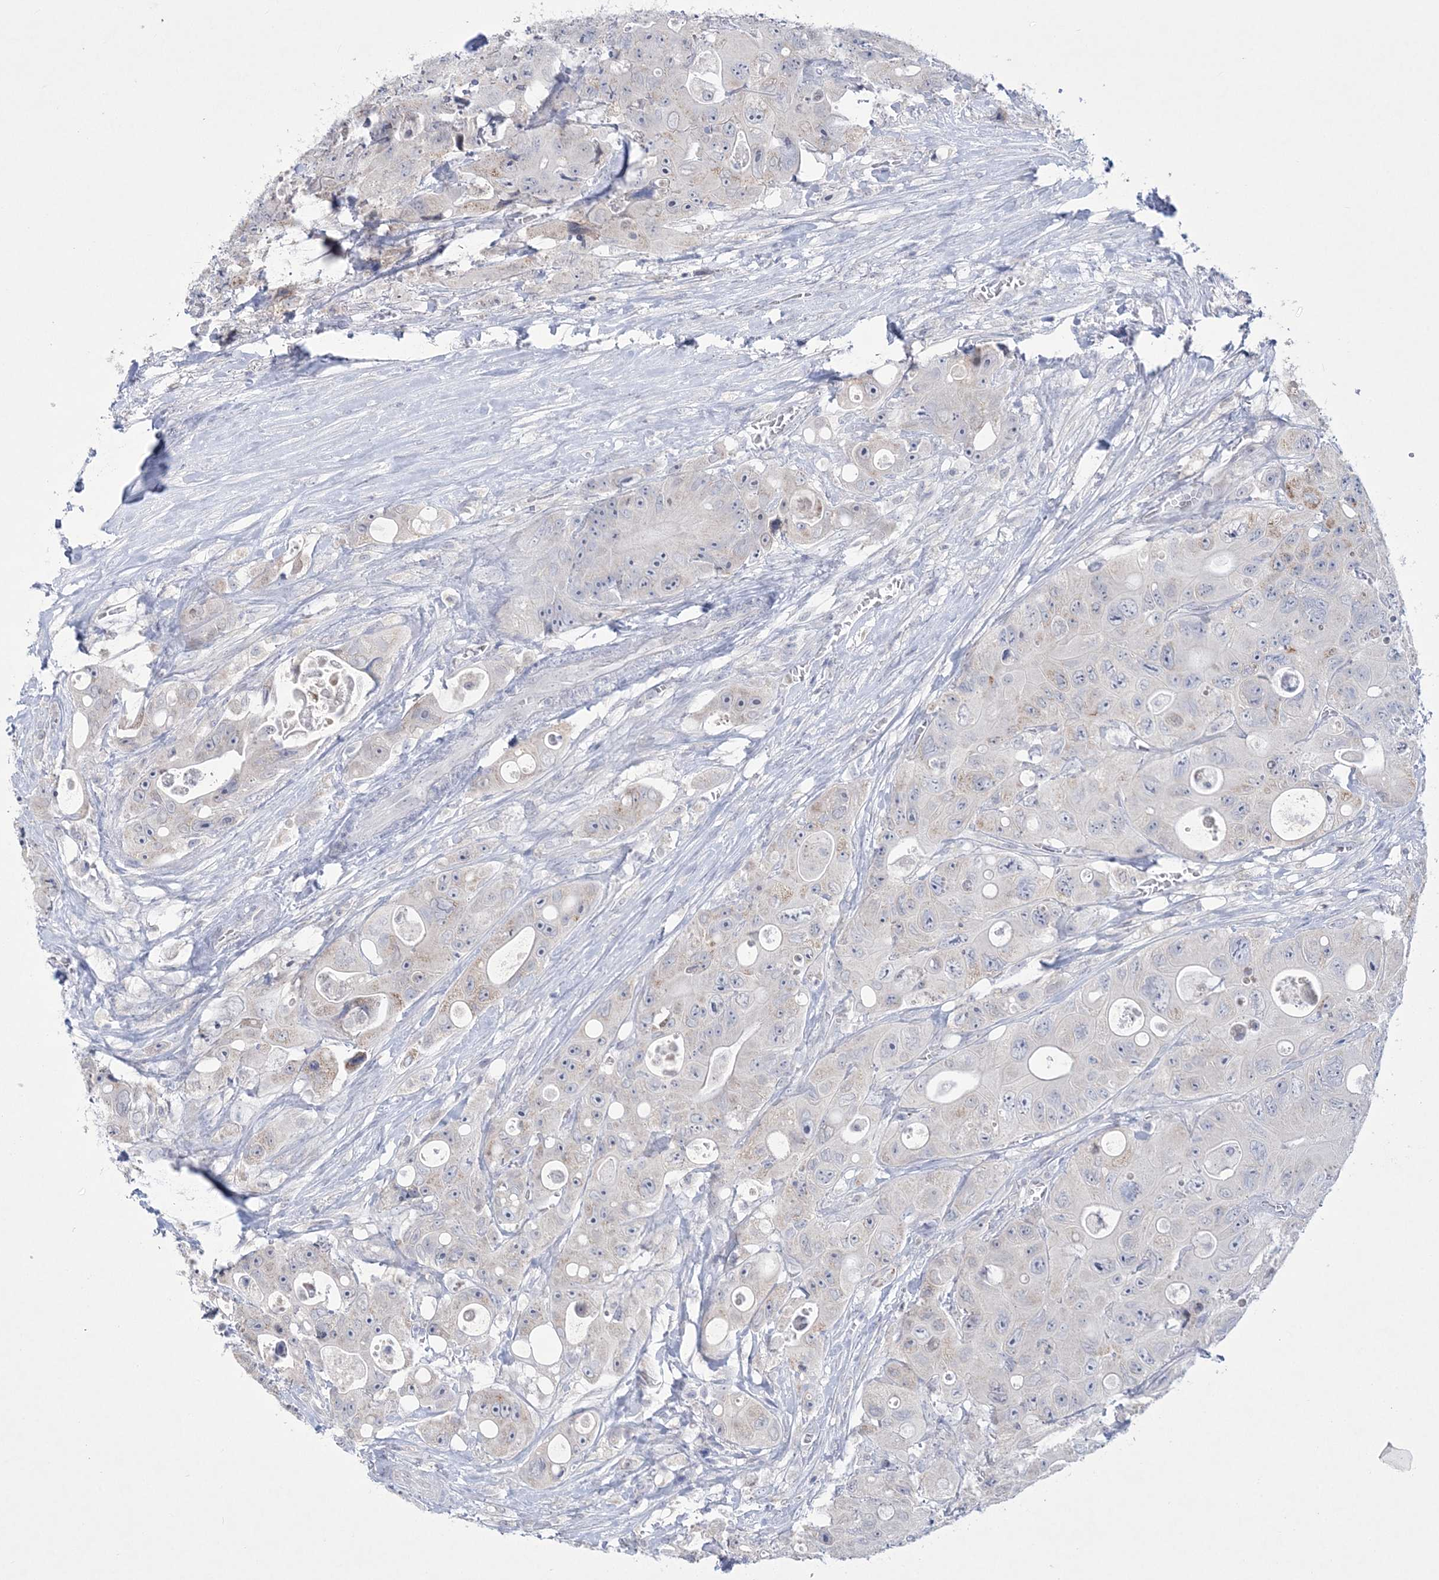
{"staining": {"intensity": "weak", "quantity": "<25%", "location": "cytoplasmic/membranous"}, "tissue": "colorectal cancer", "cell_type": "Tumor cells", "image_type": "cancer", "snomed": [{"axis": "morphology", "description": "Adenocarcinoma, NOS"}, {"axis": "topography", "description": "Colon"}], "caption": "Histopathology image shows no significant protein positivity in tumor cells of colorectal cancer (adenocarcinoma).", "gene": "WDR27", "patient": {"sex": "female", "age": 46}}